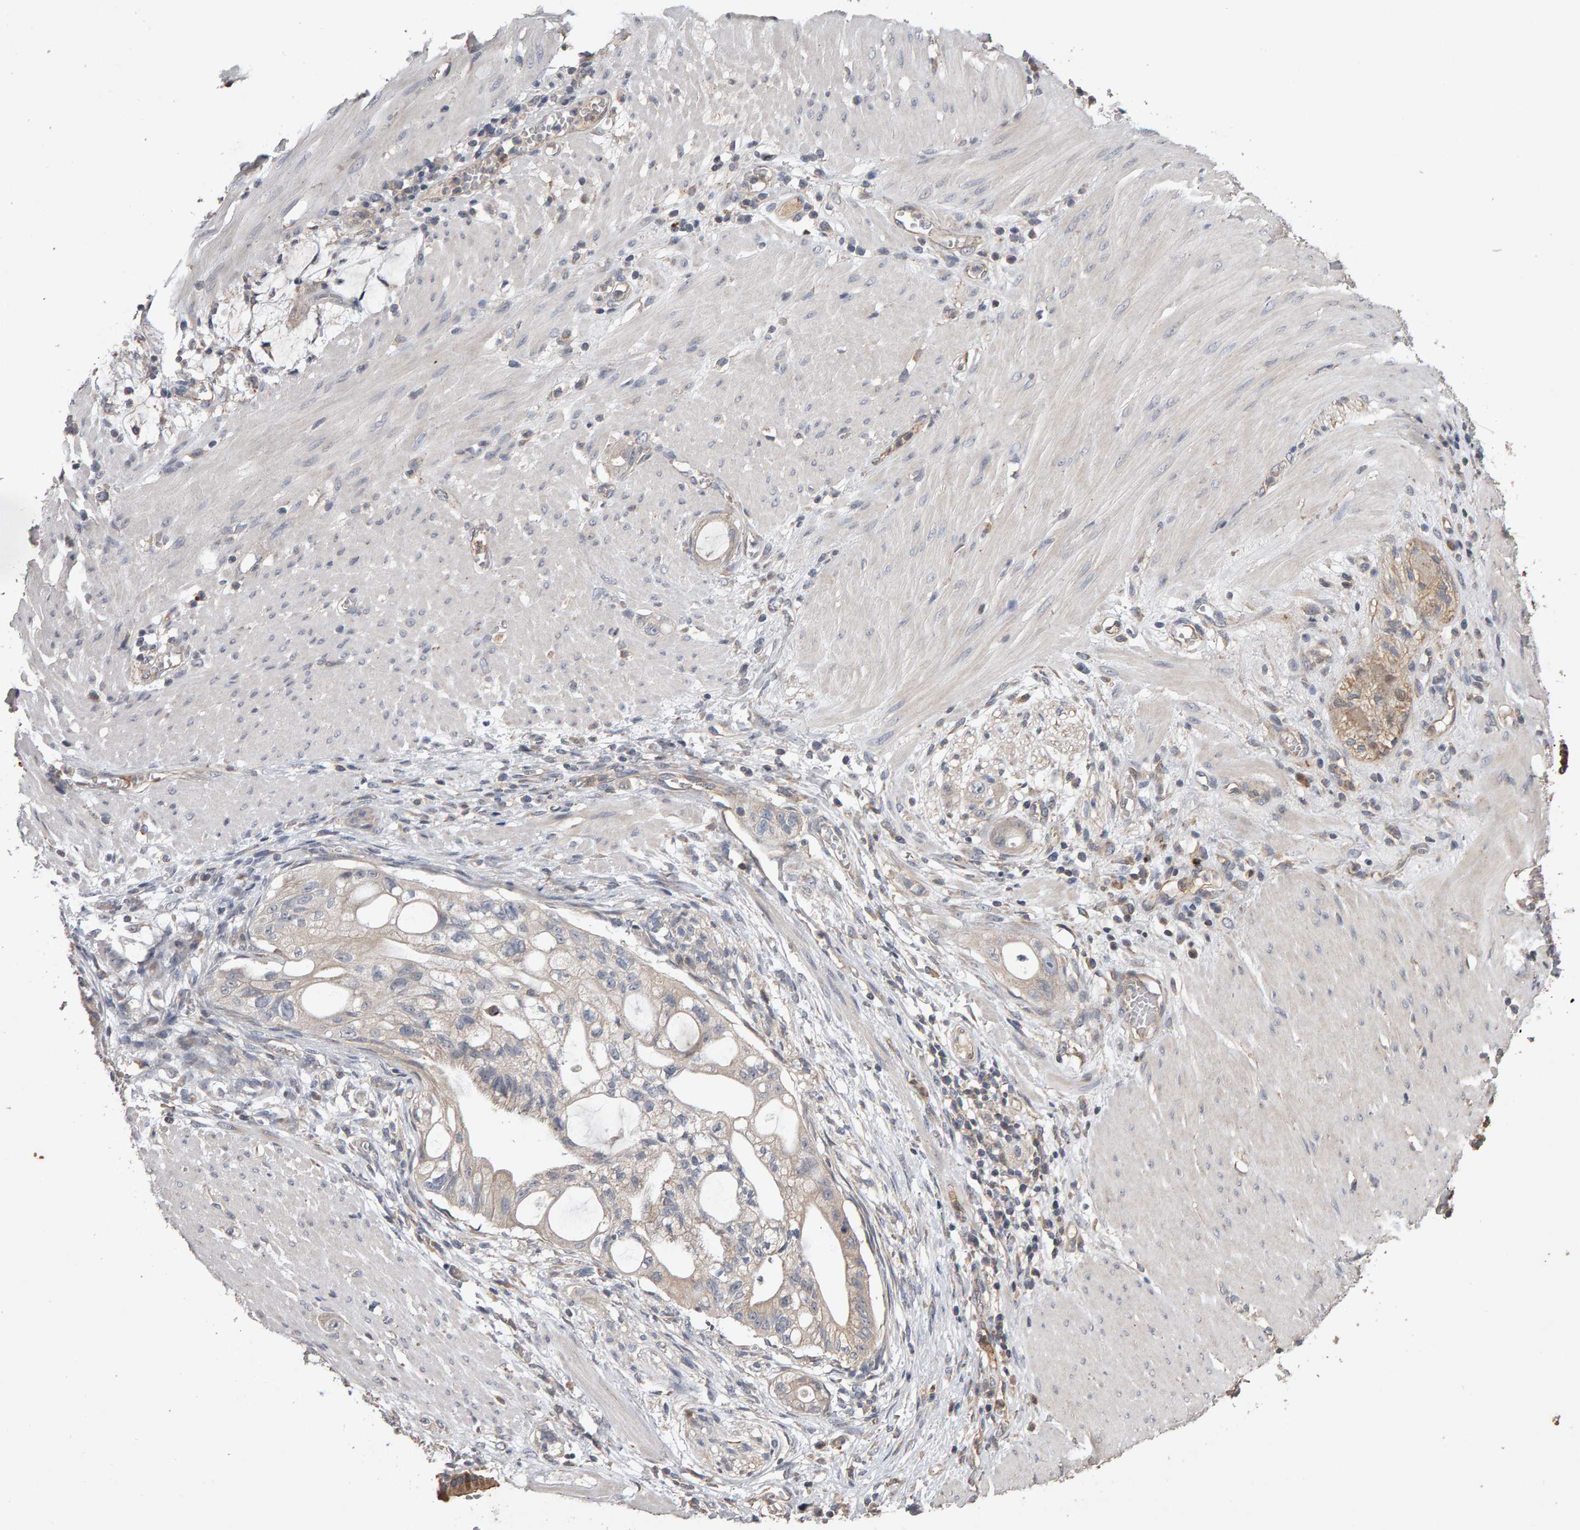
{"staining": {"intensity": "negative", "quantity": "none", "location": "none"}, "tissue": "stomach cancer", "cell_type": "Tumor cells", "image_type": "cancer", "snomed": [{"axis": "morphology", "description": "Adenocarcinoma, NOS"}, {"axis": "topography", "description": "Stomach"}, {"axis": "topography", "description": "Stomach, lower"}], "caption": "Adenocarcinoma (stomach) was stained to show a protein in brown. There is no significant staining in tumor cells. (Stains: DAB (3,3'-diaminobenzidine) immunohistochemistry (IHC) with hematoxylin counter stain, Microscopy: brightfield microscopy at high magnification).", "gene": "COASY", "patient": {"sex": "female", "age": 48}}